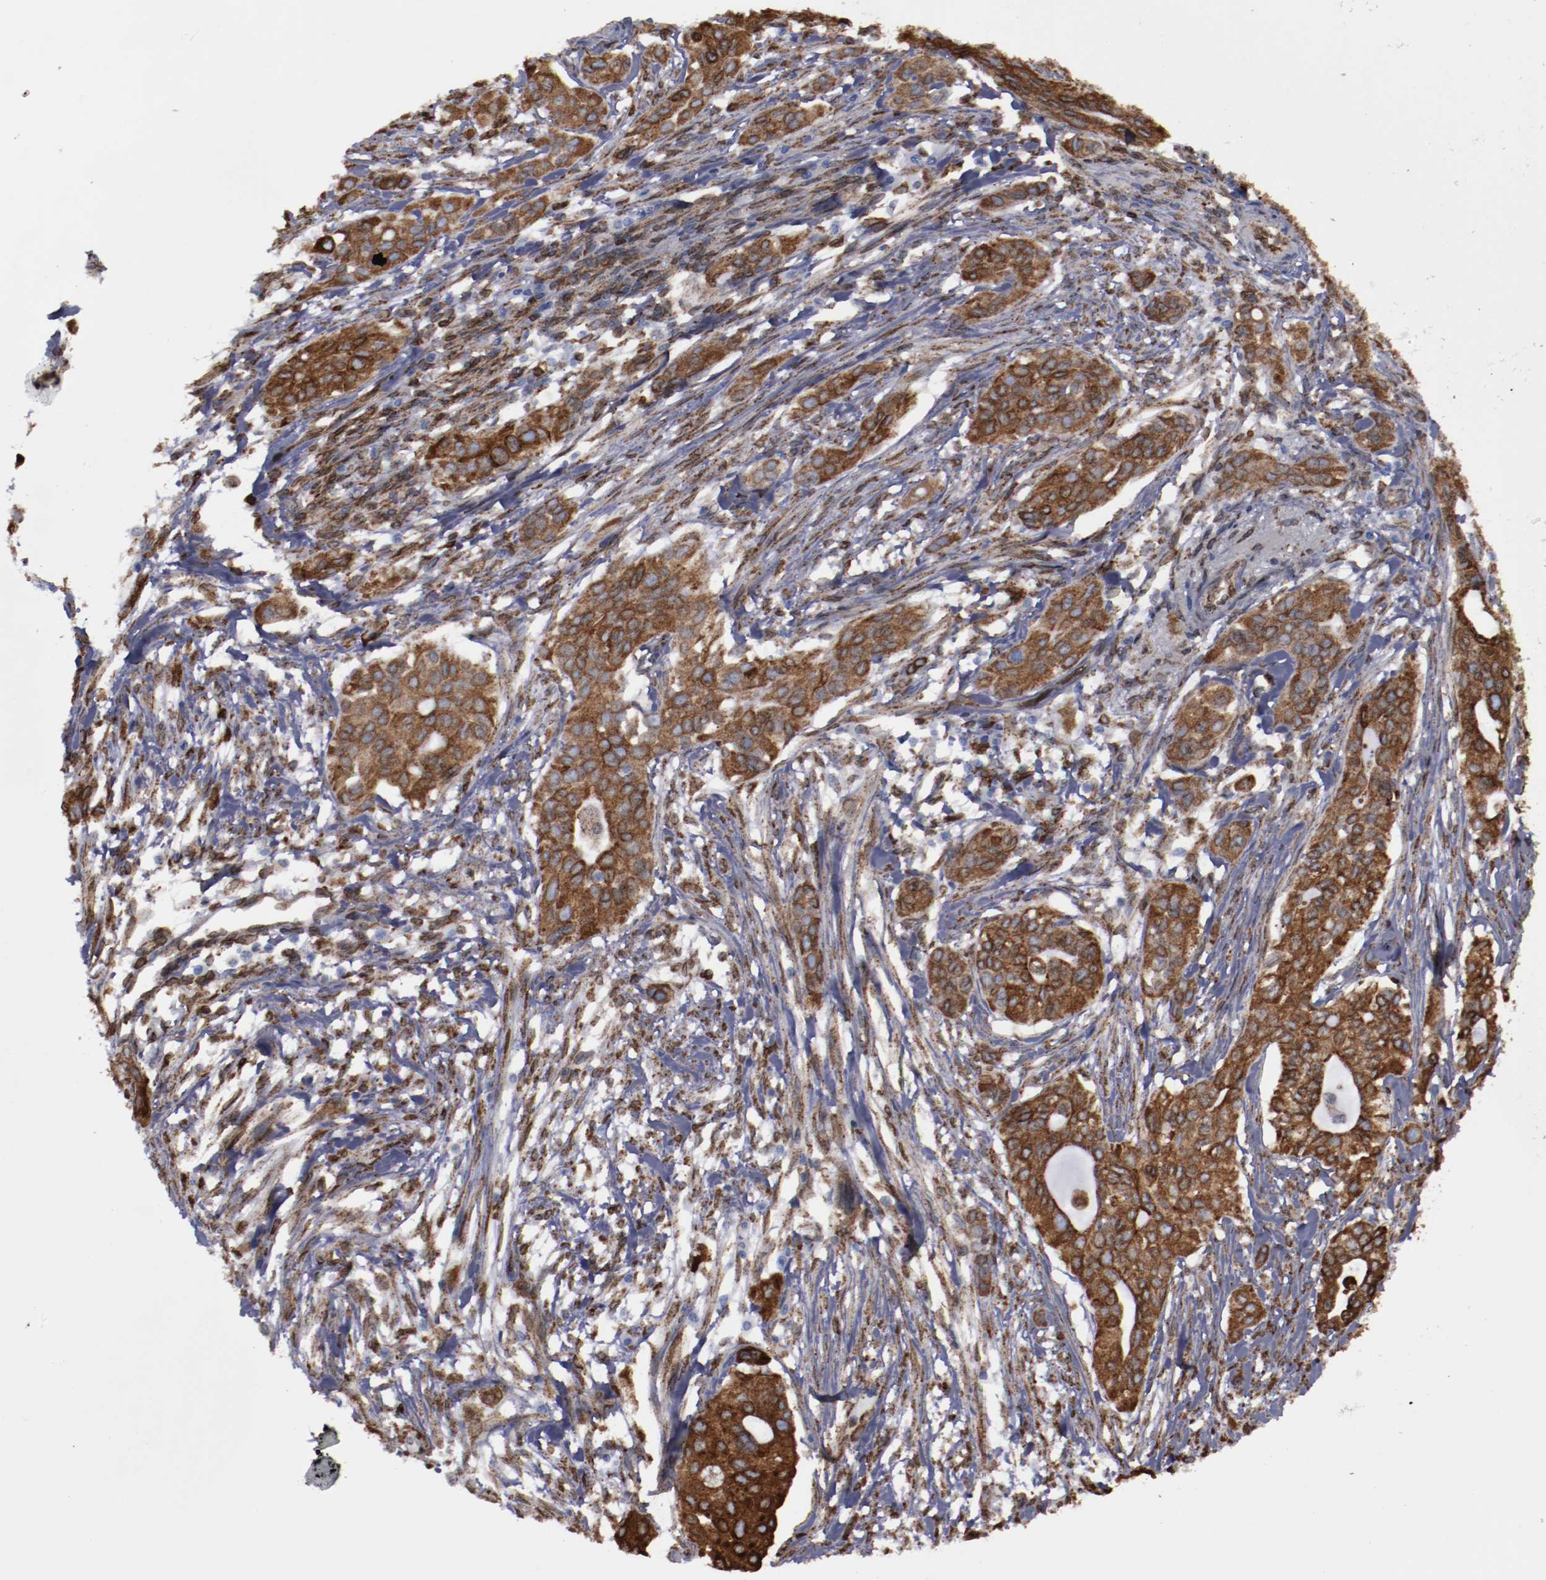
{"staining": {"intensity": "strong", "quantity": ">75%", "location": "cytoplasmic/membranous"}, "tissue": "pancreatic cancer", "cell_type": "Tumor cells", "image_type": "cancer", "snomed": [{"axis": "morphology", "description": "Adenocarcinoma, NOS"}, {"axis": "topography", "description": "Pancreas"}], "caption": "This histopathology image demonstrates IHC staining of pancreatic cancer (adenocarcinoma), with high strong cytoplasmic/membranous expression in approximately >75% of tumor cells.", "gene": "ERLIN2", "patient": {"sex": "female", "age": 60}}